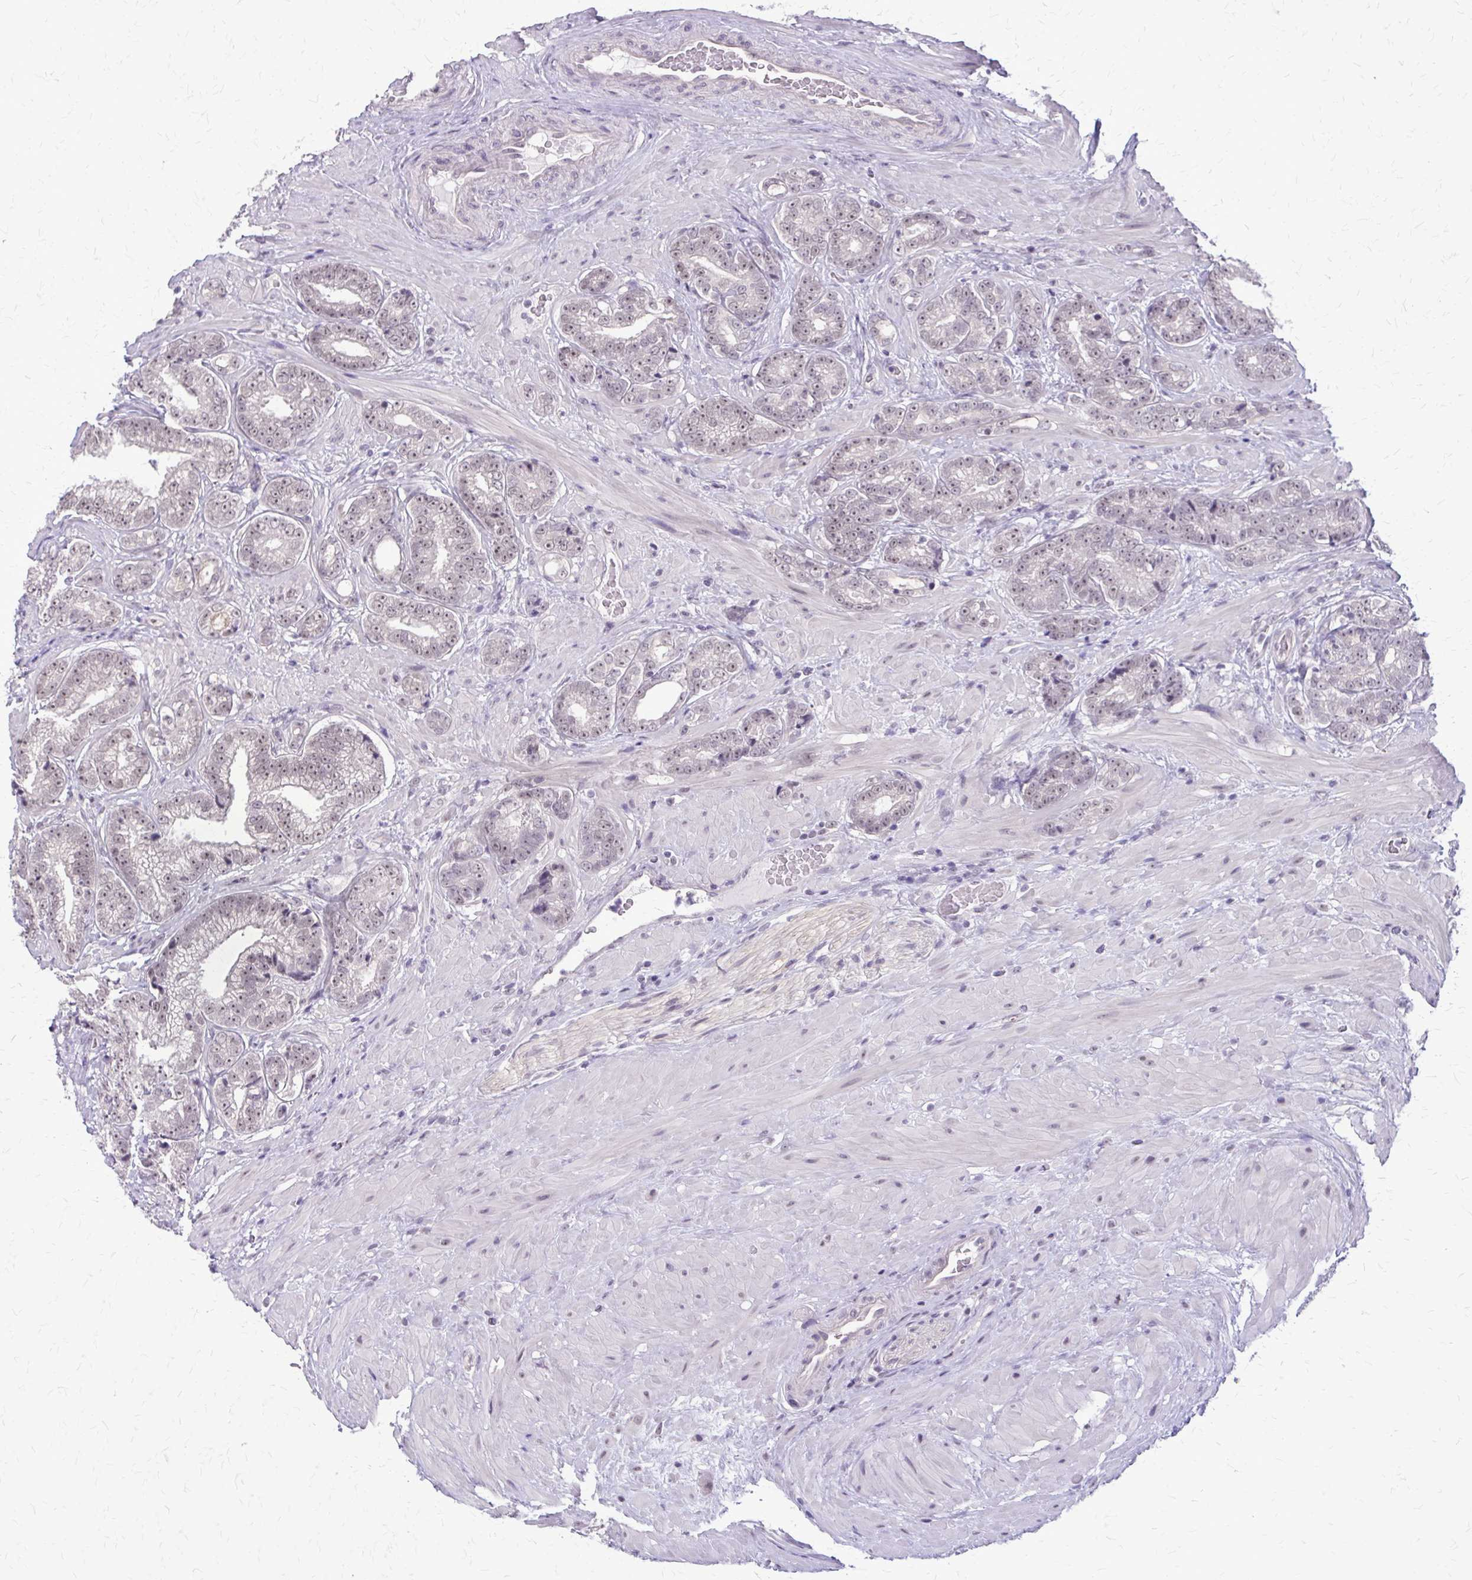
{"staining": {"intensity": "weak", "quantity": "25%-75%", "location": "nuclear"}, "tissue": "prostate cancer", "cell_type": "Tumor cells", "image_type": "cancer", "snomed": [{"axis": "morphology", "description": "Adenocarcinoma, Low grade"}, {"axis": "topography", "description": "Prostate"}], "caption": "A high-resolution micrograph shows IHC staining of low-grade adenocarcinoma (prostate), which reveals weak nuclear positivity in about 25%-75% of tumor cells. The staining was performed using DAB (3,3'-diaminobenzidine), with brown indicating positive protein expression. Nuclei are stained blue with hematoxylin.", "gene": "PLCB1", "patient": {"sex": "male", "age": 61}}